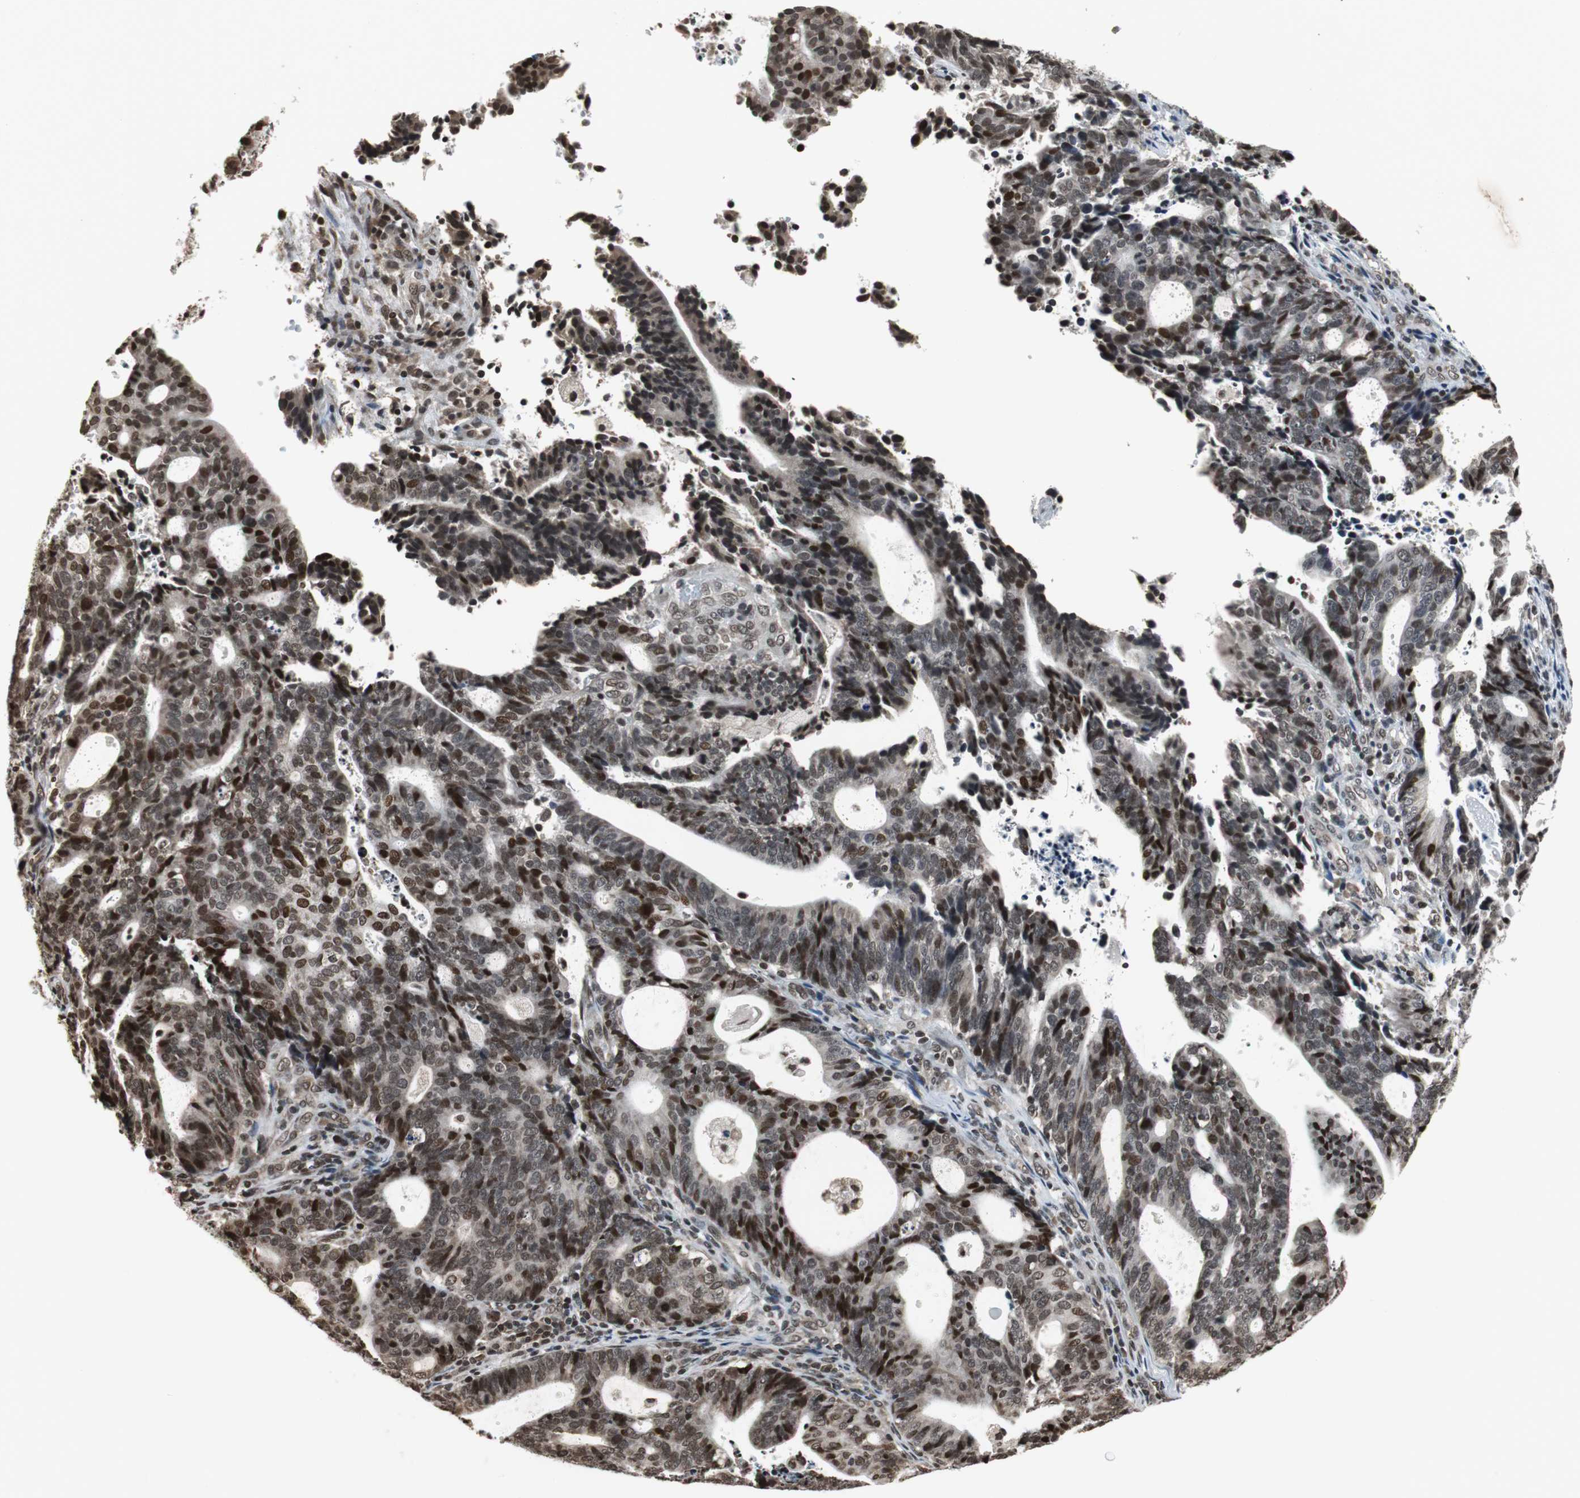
{"staining": {"intensity": "strong", "quantity": ">75%", "location": "nuclear"}, "tissue": "endometrial cancer", "cell_type": "Tumor cells", "image_type": "cancer", "snomed": [{"axis": "morphology", "description": "Adenocarcinoma, NOS"}, {"axis": "topography", "description": "Uterus"}], "caption": "Immunohistochemical staining of human adenocarcinoma (endometrial) displays high levels of strong nuclear staining in approximately >75% of tumor cells.", "gene": "REST", "patient": {"sex": "female", "age": 83}}